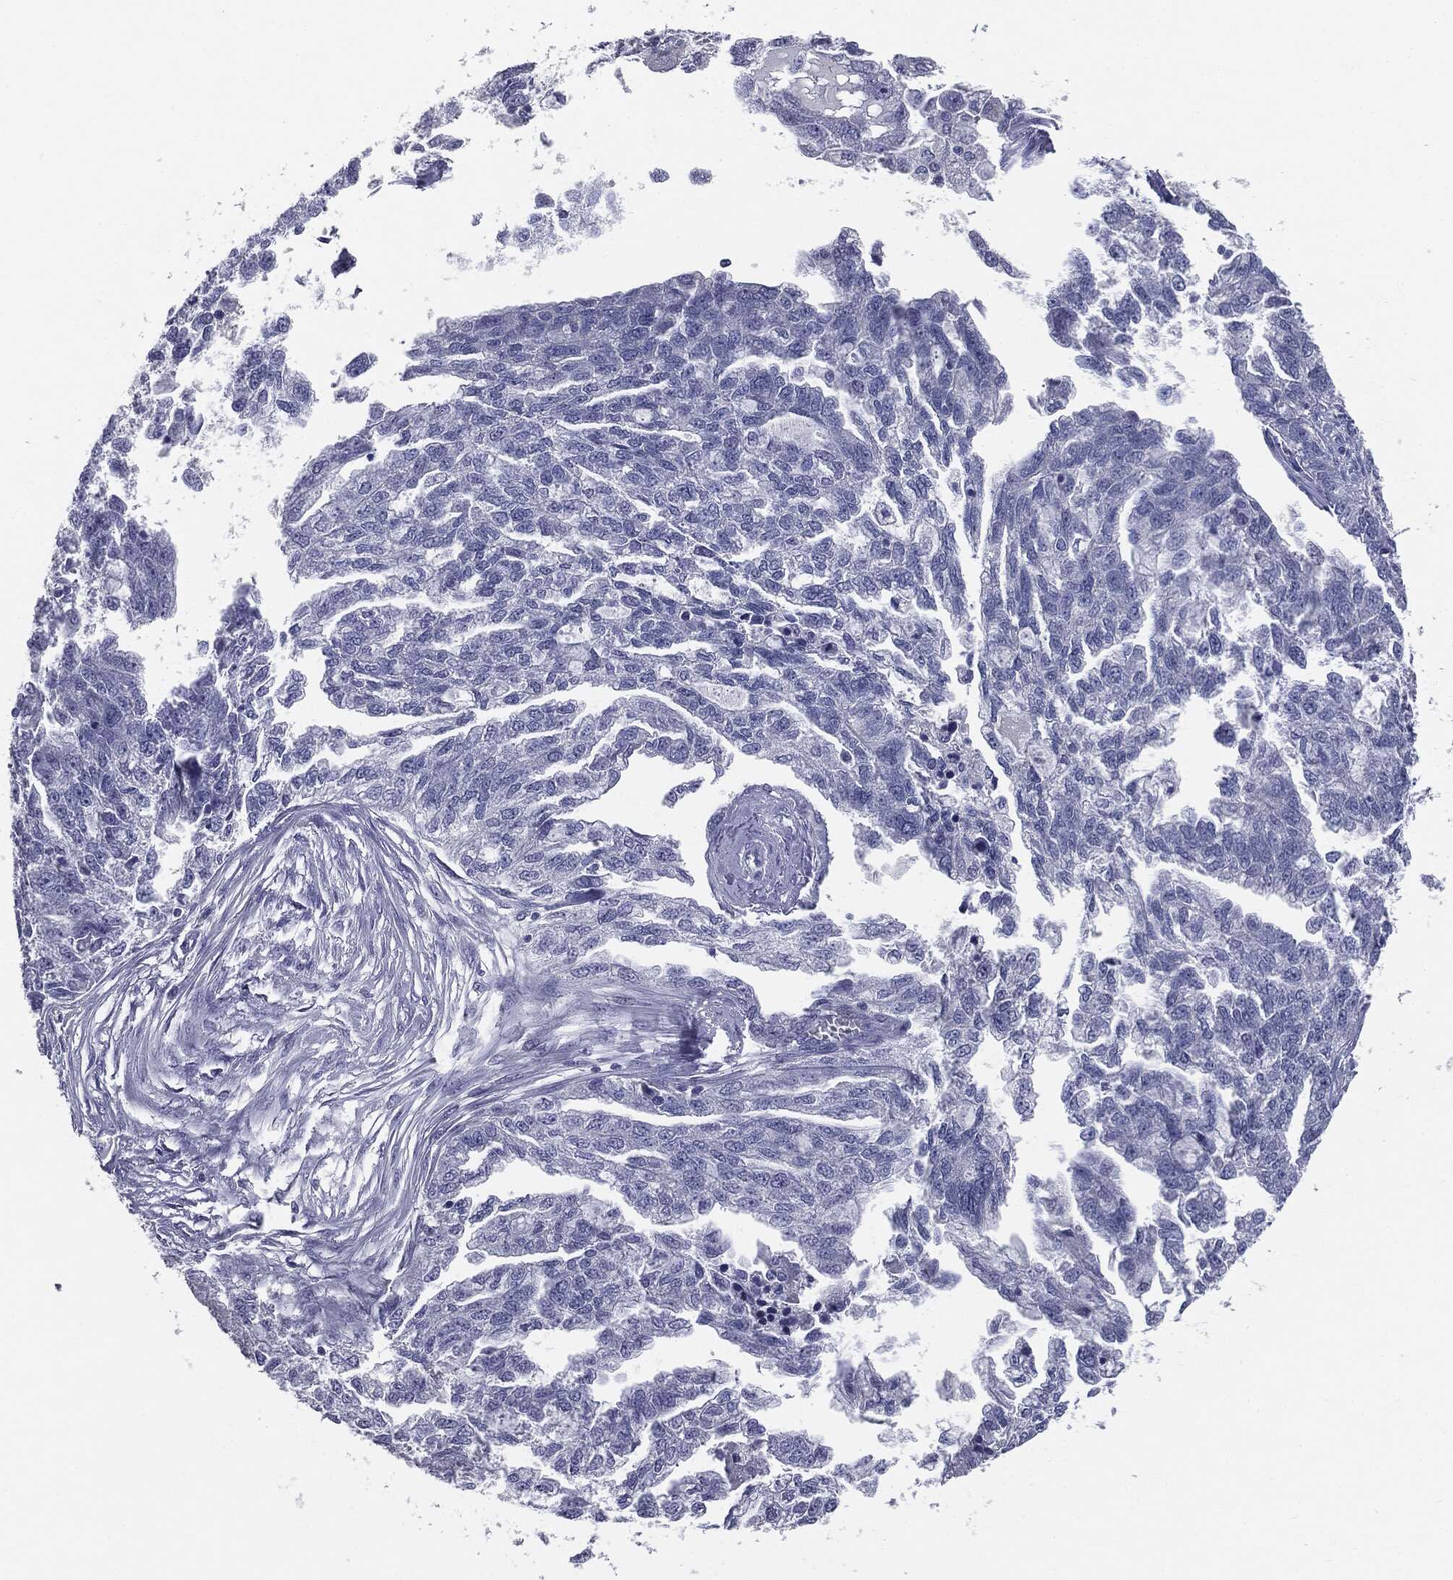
{"staining": {"intensity": "negative", "quantity": "none", "location": "none"}, "tissue": "ovarian cancer", "cell_type": "Tumor cells", "image_type": "cancer", "snomed": [{"axis": "morphology", "description": "Cystadenocarcinoma, serous, NOS"}, {"axis": "topography", "description": "Ovary"}], "caption": "Ovarian cancer (serous cystadenocarcinoma) was stained to show a protein in brown. There is no significant expression in tumor cells.", "gene": "AFP", "patient": {"sex": "female", "age": 51}}